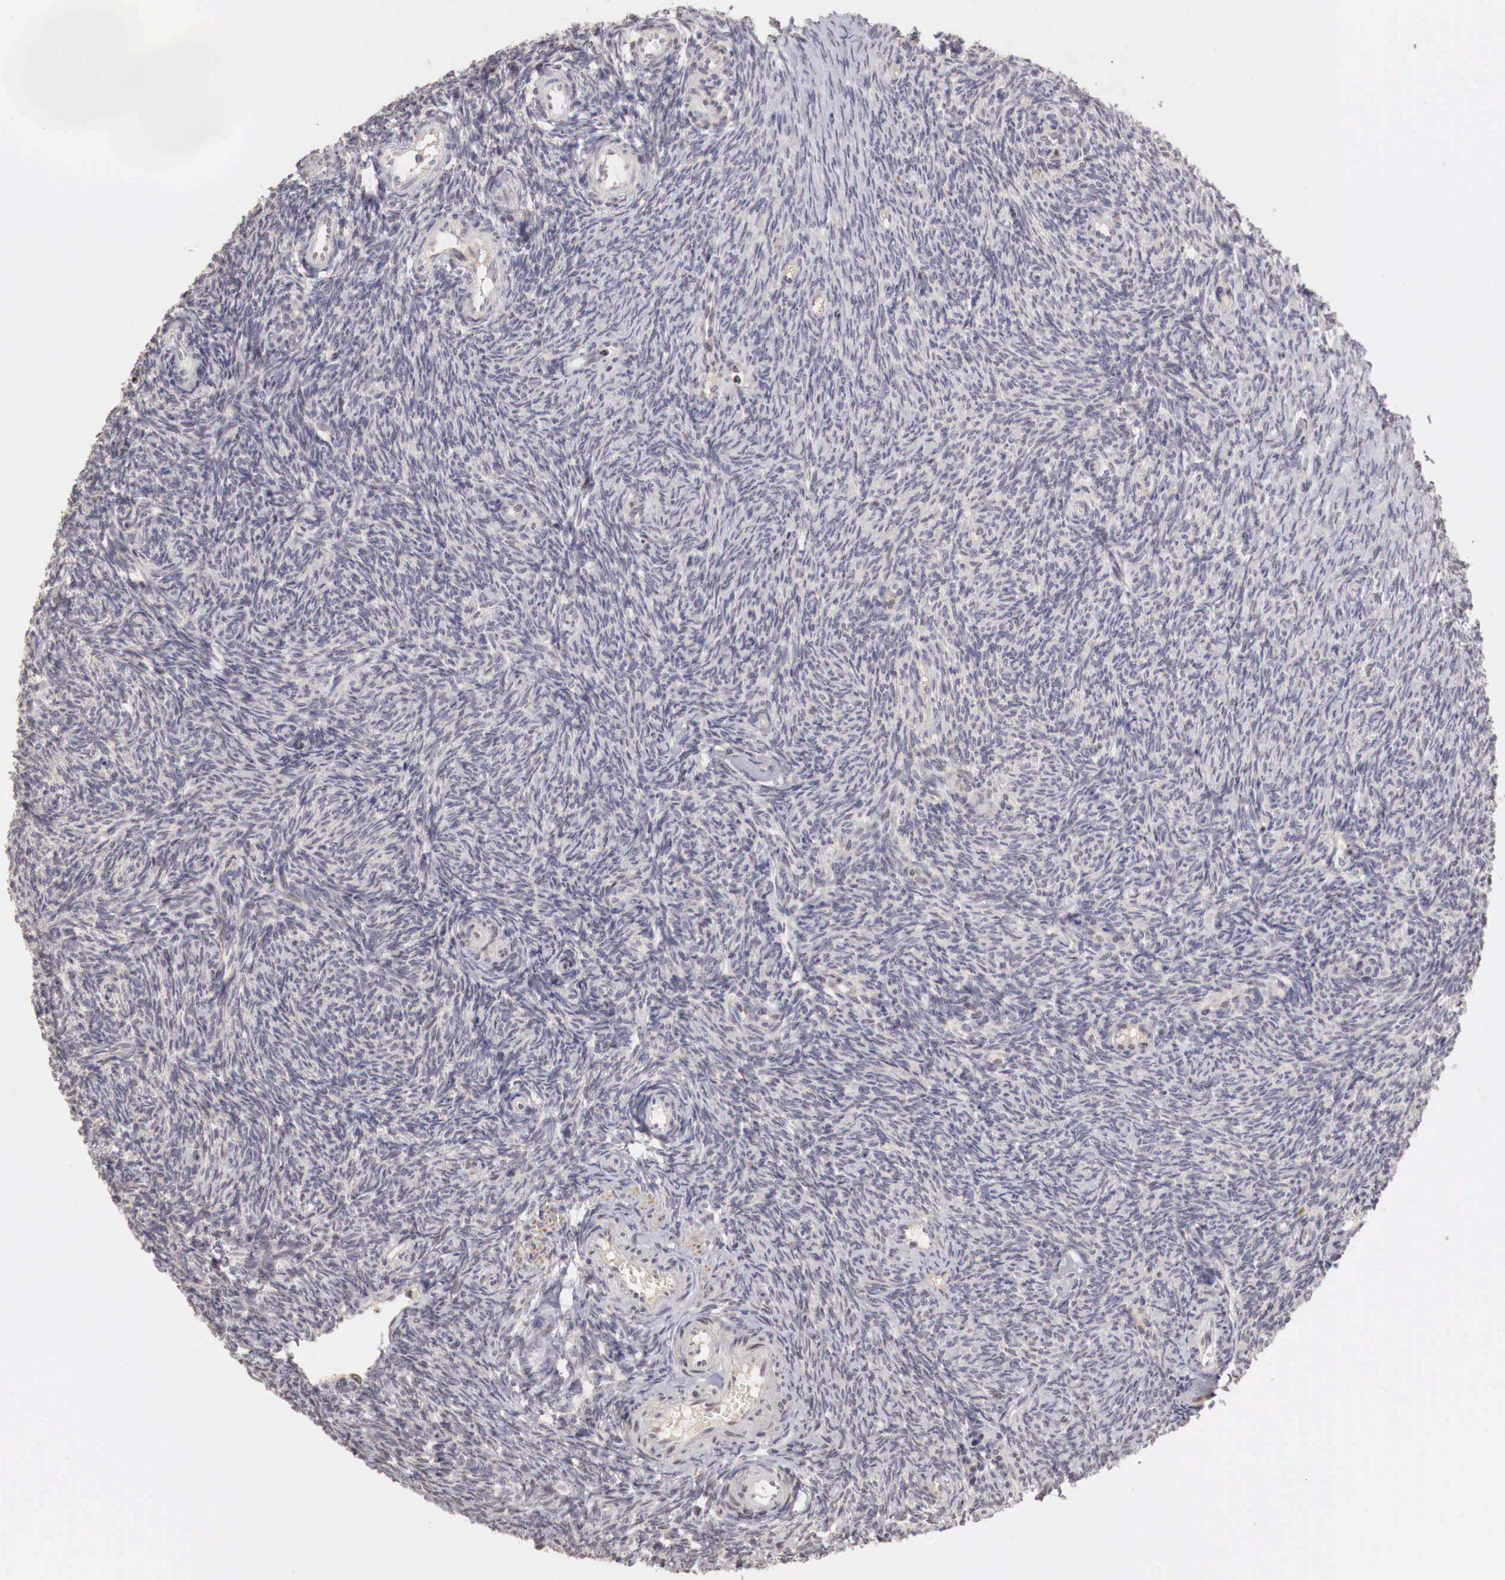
{"staining": {"intensity": "moderate", "quantity": "<25%", "location": "nuclear"}, "tissue": "ovary", "cell_type": "Ovarian stroma cells", "image_type": "normal", "snomed": [{"axis": "morphology", "description": "Normal tissue, NOS"}, {"axis": "topography", "description": "Ovary"}], "caption": "The photomicrograph exhibits immunohistochemical staining of benign ovary. There is moderate nuclear positivity is appreciated in approximately <25% of ovarian stroma cells. (Stains: DAB in brown, nuclei in blue, Microscopy: brightfield microscopy at high magnification).", "gene": "TBC1D9", "patient": {"sex": "female", "age": 32}}